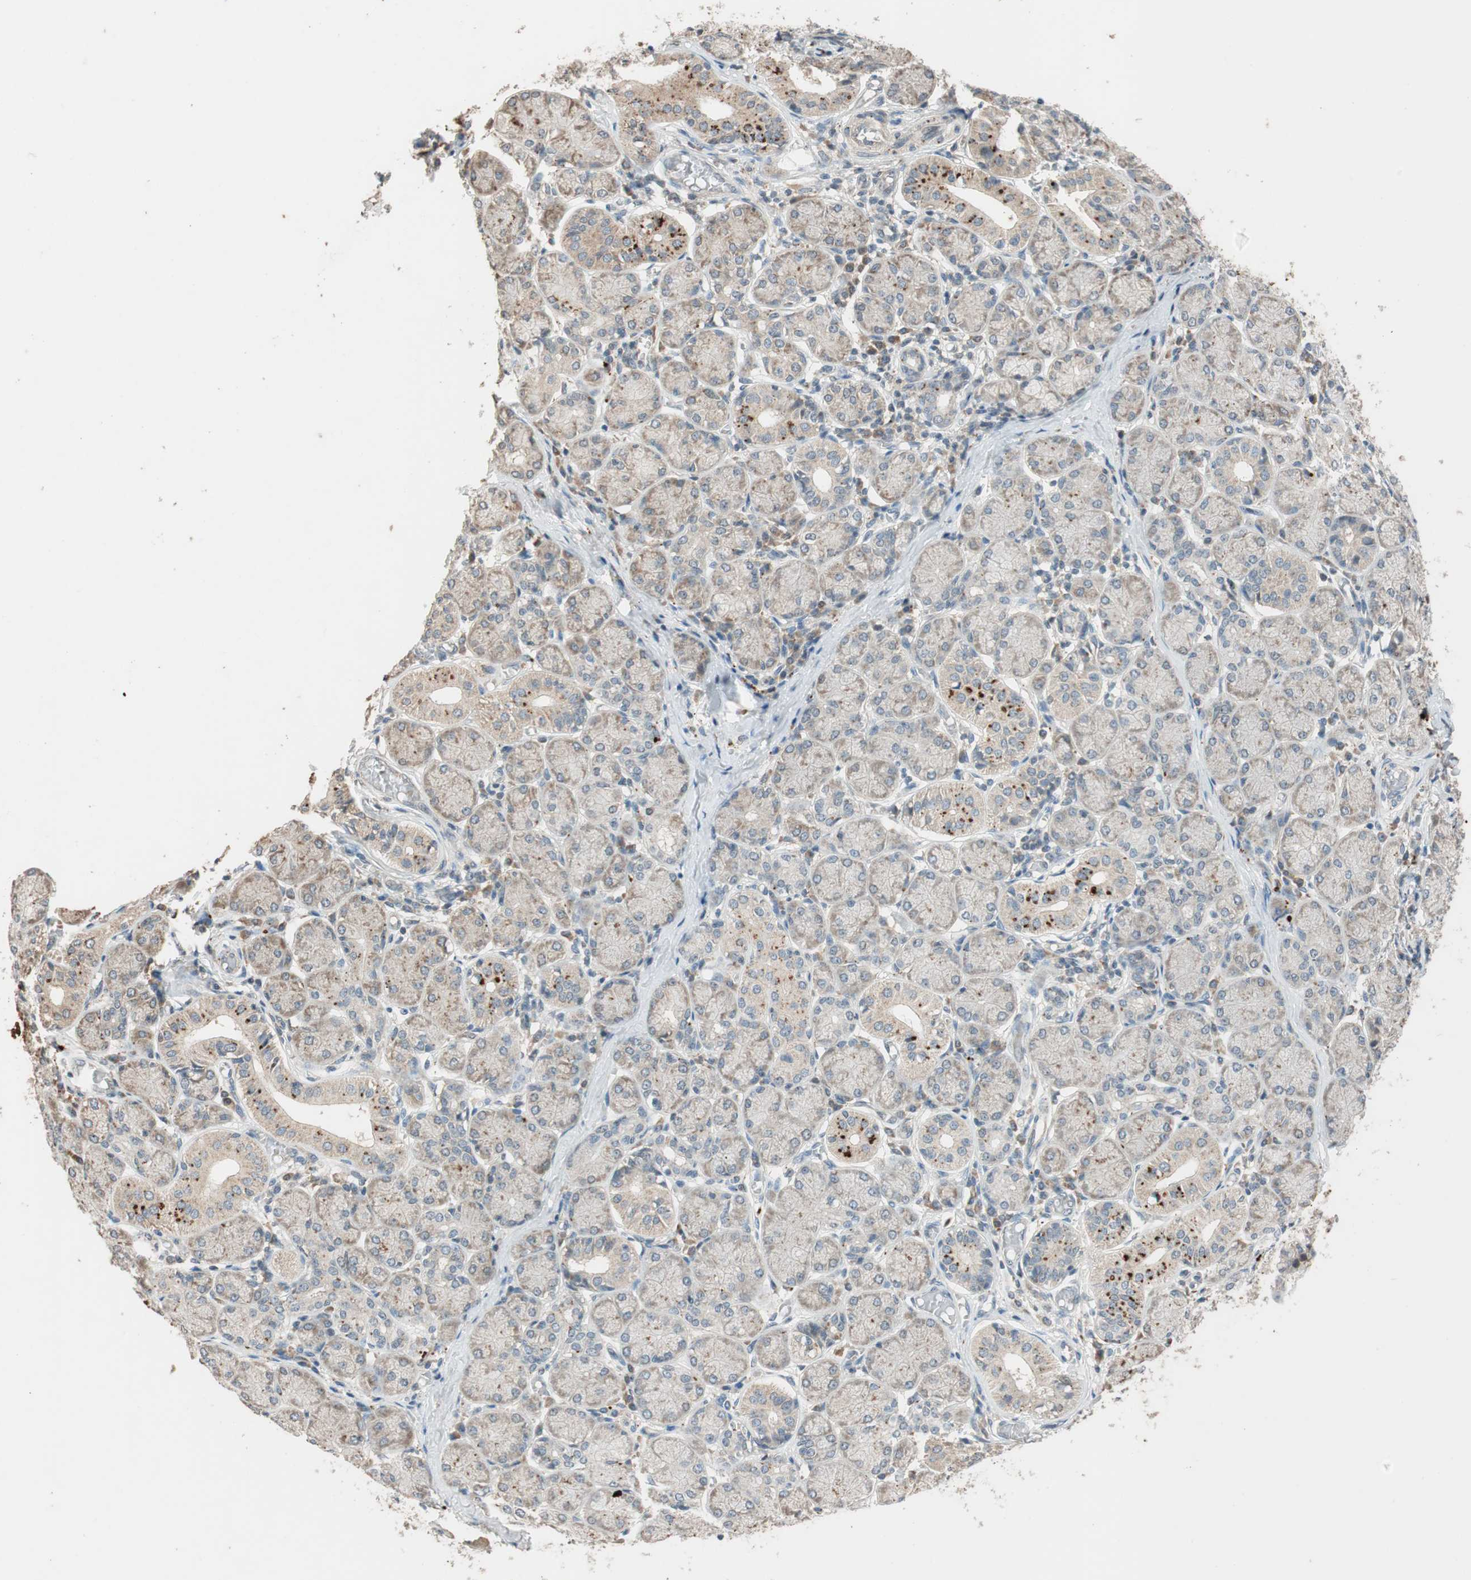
{"staining": {"intensity": "weak", "quantity": ">75%", "location": "cytoplasmic/membranous"}, "tissue": "salivary gland", "cell_type": "Glandular cells", "image_type": "normal", "snomed": [{"axis": "morphology", "description": "Normal tissue, NOS"}, {"axis": "topography", "description": "Salivary gland"}], "caption": "Salivary gland was stained to show a protein in brown. There is low levels of weak cytoplasmic/membranous expression in approximately >75% of glandular cells. The staining is performed using DAB brown chromogen to label protein expression. The nuclei are counter-stained blue using hematoxylin.", "gene": "GLB1", "patient": {"sex": "female", "age": 24}}